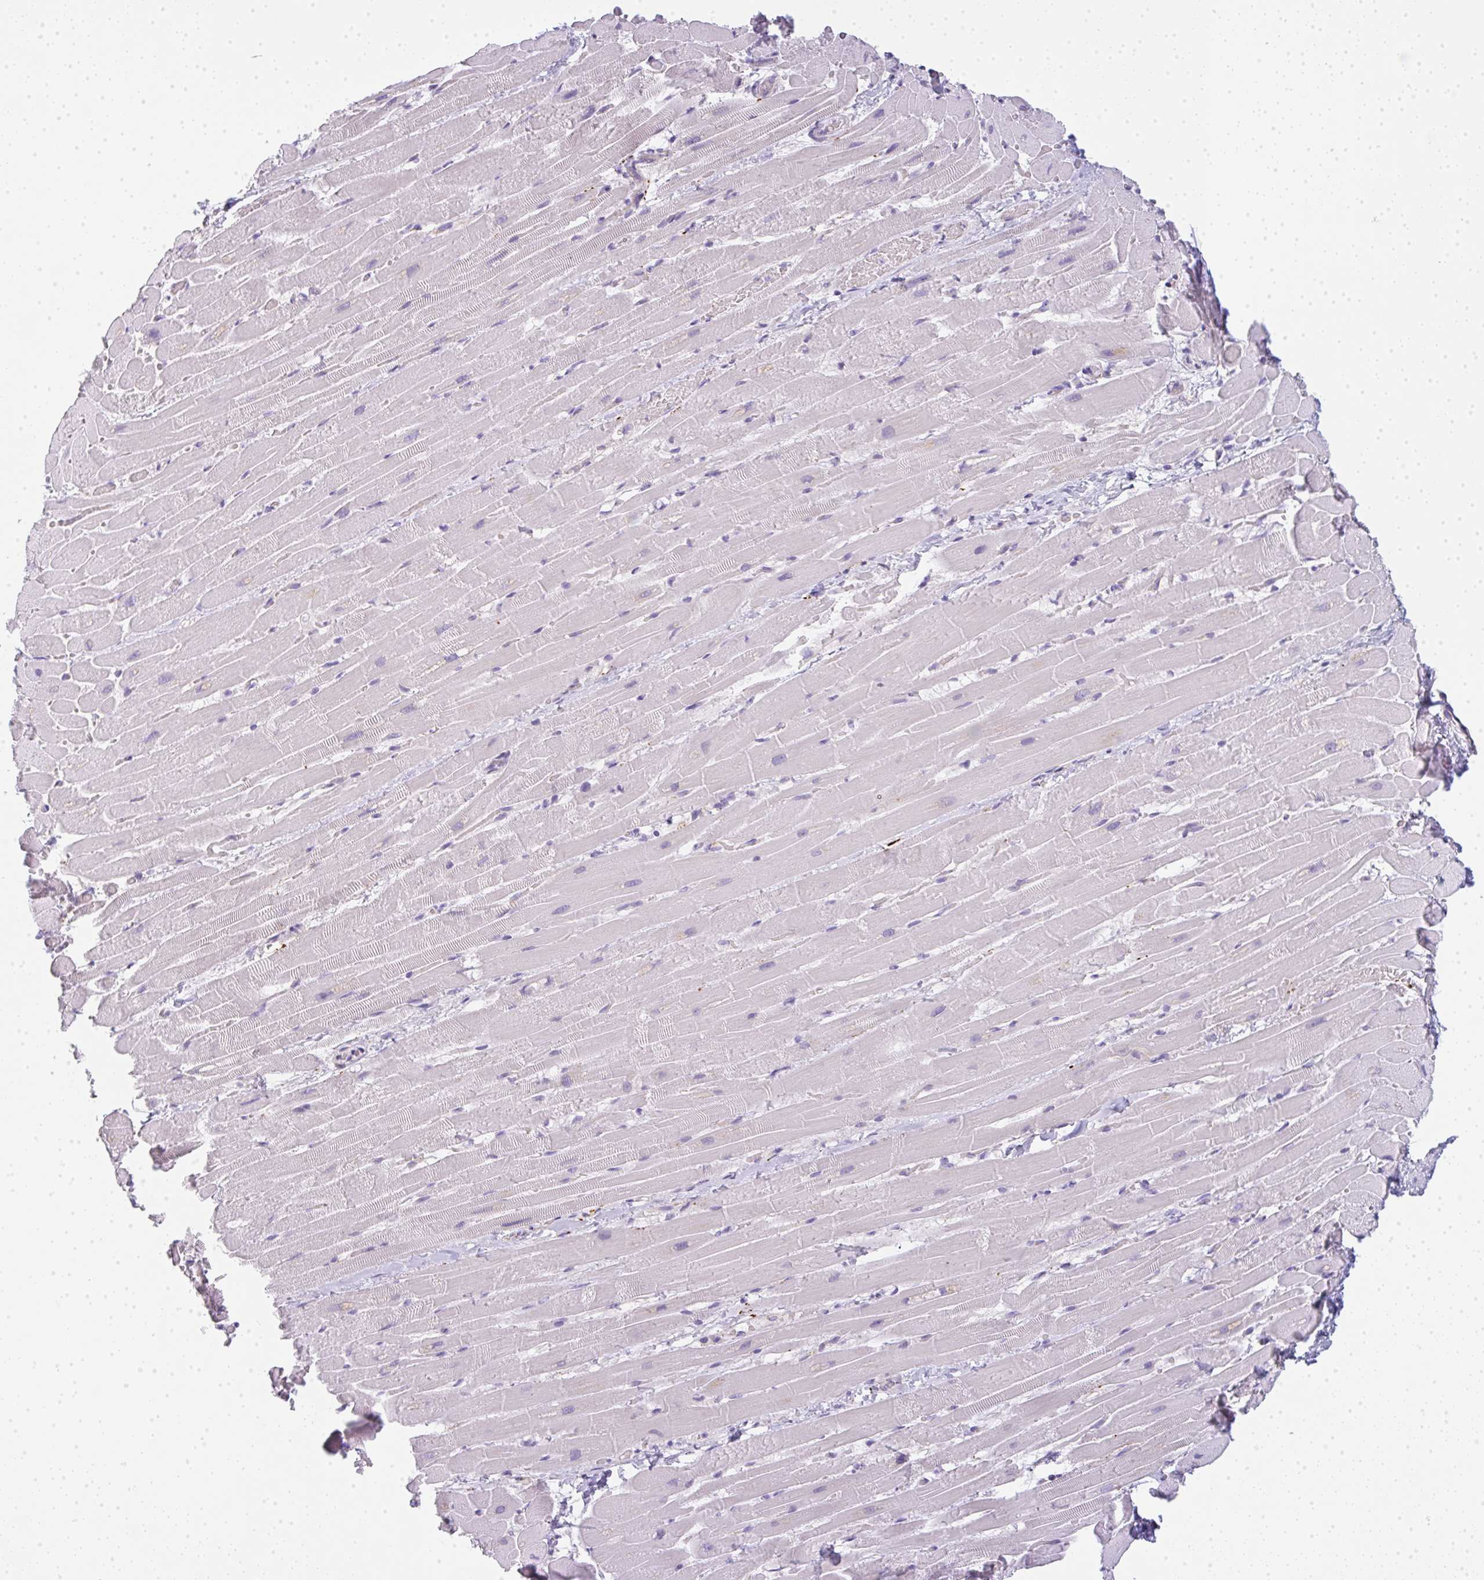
{"staining": {"intensity": "negative", "quantity": "none", "location": "none"}, "tissue": "heart muscle", "cell_type": "Cardiomyocytes", "image_type": "normal", "snomed": [{"axis": "morphology", "description": "Normal tissue, NOS"}, {"axis": "topography", "description": "Heart"}], "caption": "Human heart muscle stained for a protein using immunohistochemistry exhibits no expression in cardiomyocytes.", "gene": "LPAR4", "patient": {"sex": "male", "age": 37}}